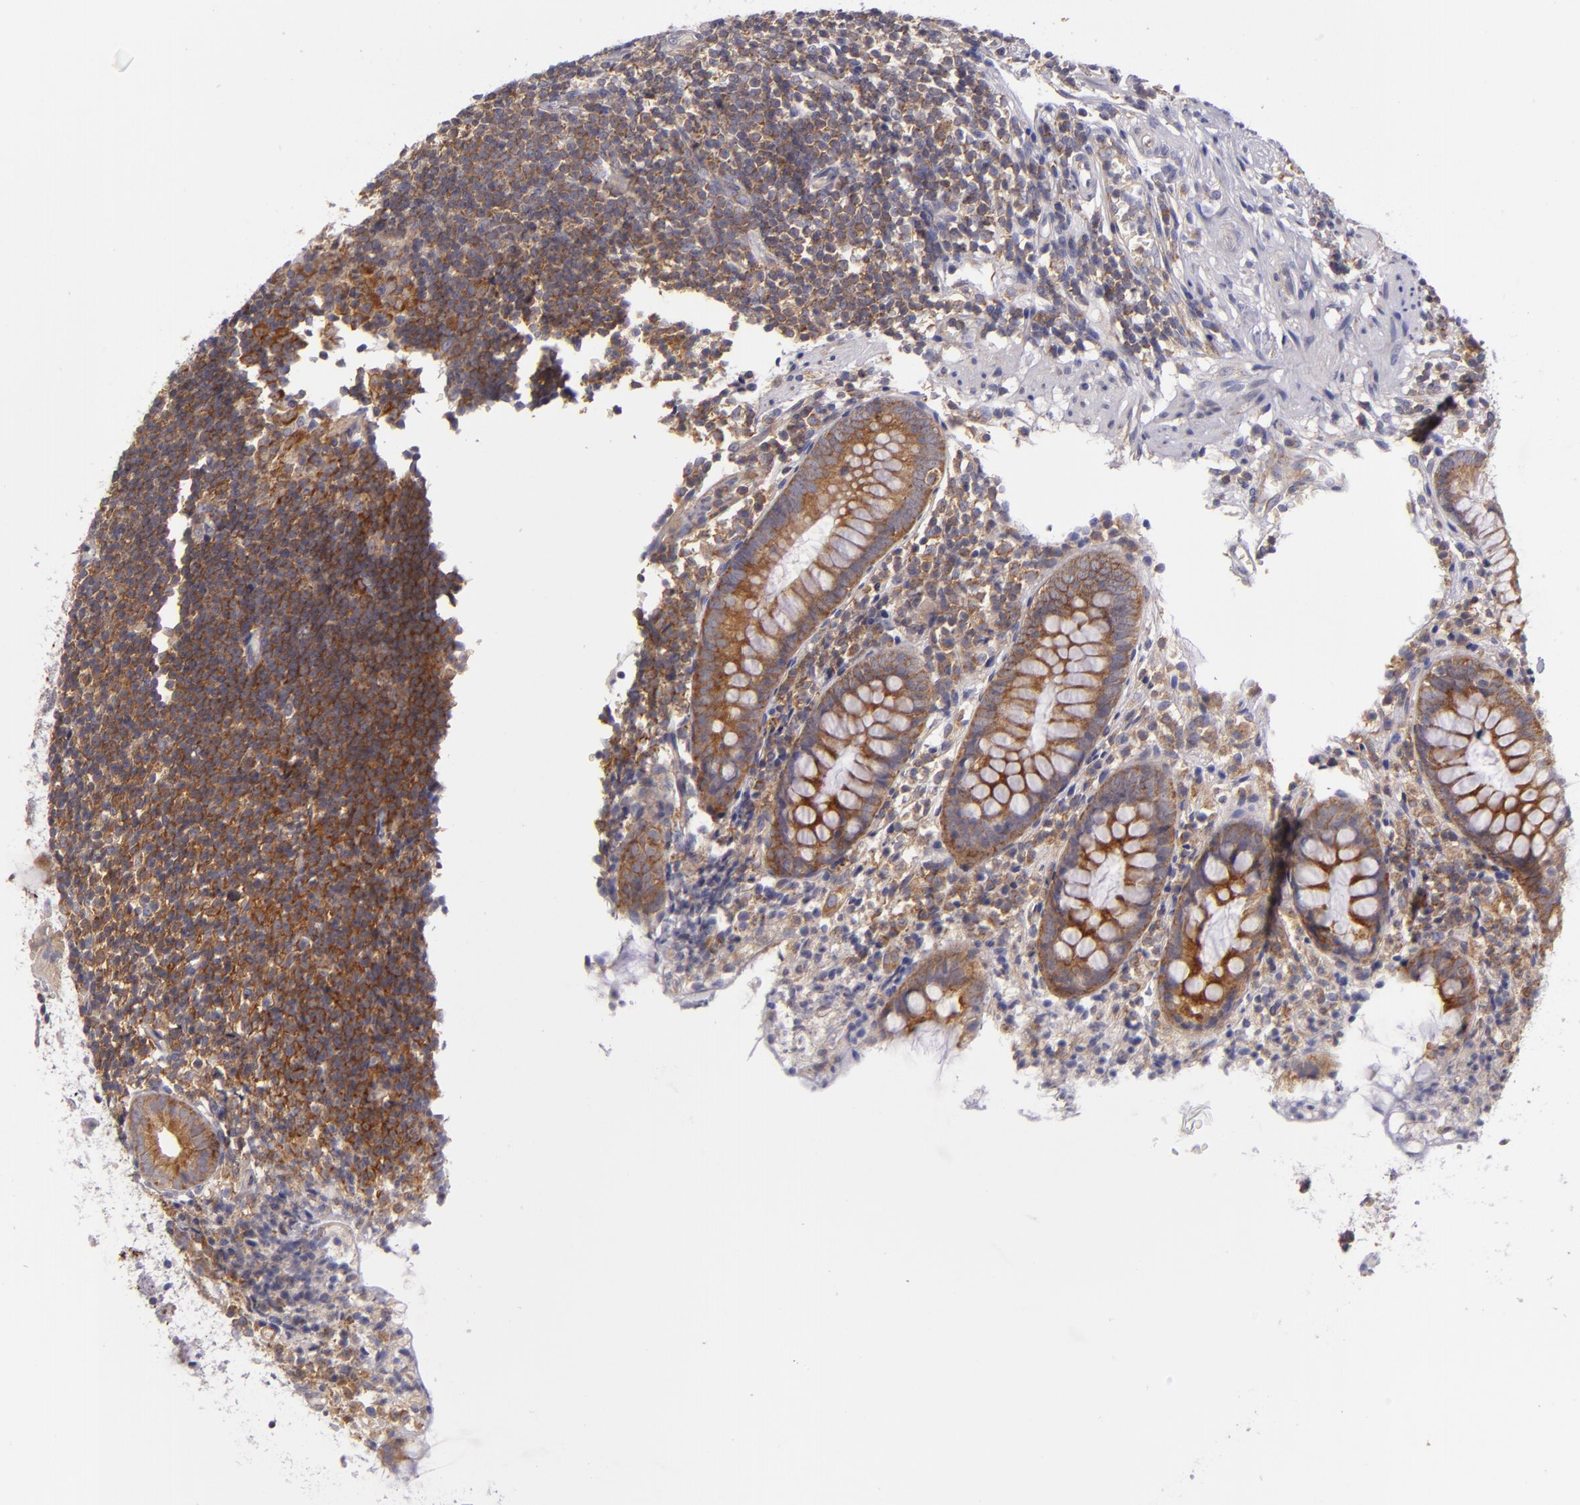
{"staining": {"intensity": "moderate", "quantity": "25%-75%", "location": "cytoplasmic/membranous"}, "tissue": "appendix", "cell_type": "Glandular cells", "image_type": "normal", "snomed": [{"axis": "morphology", "description": "Normal tissue, NOS"}, {"axis": "topography", "description": "Appendix"}], "caption": "Immunohistochemistry staining of normal appendix, which displays medium levels of moderate cytoplasmic/membranous expression in approximately 25%-75% of glandular cells indicating moderate cytoplasmic/membranous protein expression. The staining was performed using DAB (brown) for protein detection and nuclei were counterstained in hematoxylin (blue).", "gene": "UPF3B", "patient": {"sex": "male", "age": 38}}